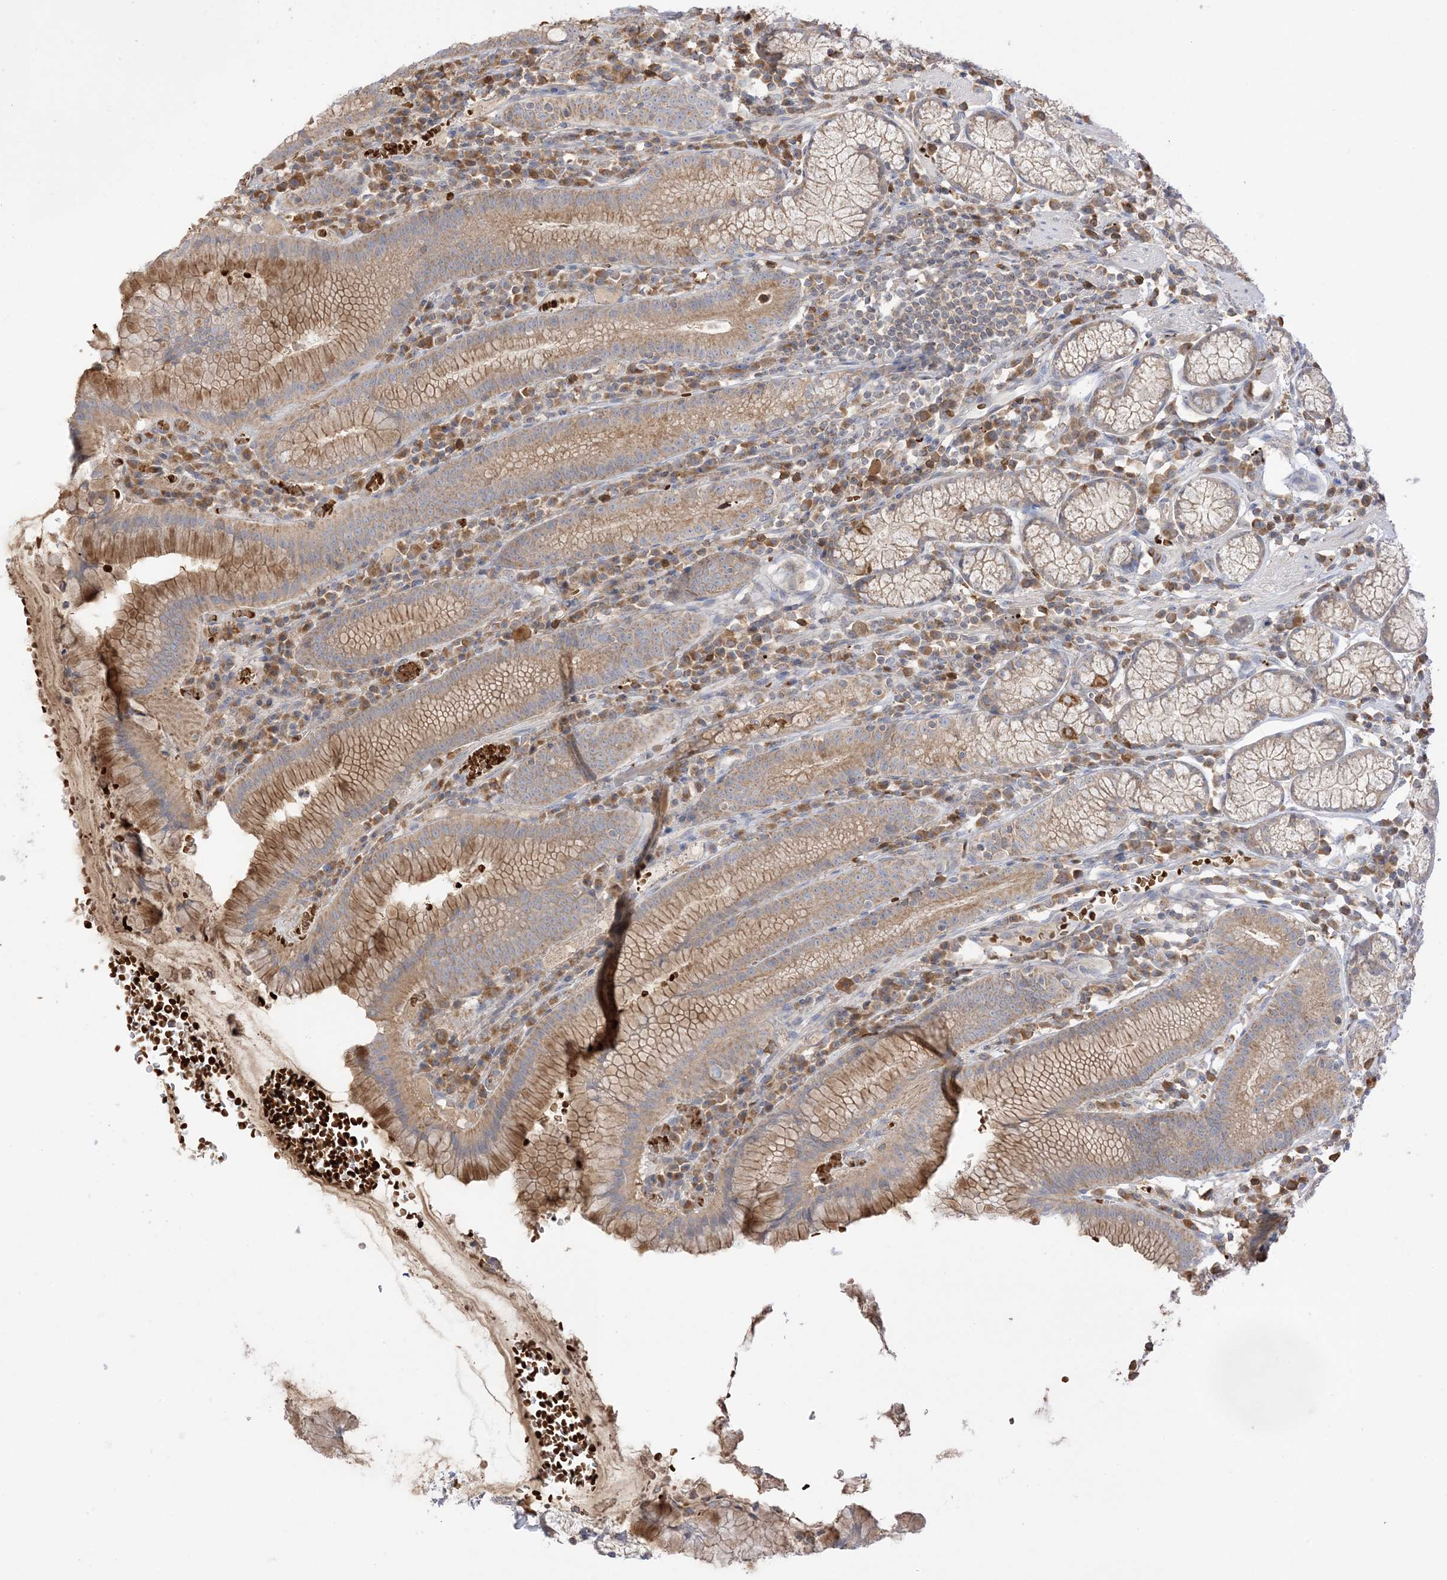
{"staining": {"intensity": "moderate", "quantity": ">75%", "location": "cytoplasmic/membranous"}, "tissue": "stomach", "cell_type": "Glandular cells", "image_type": "normal", "snomed": [{"axis": "morphology", "description": "Normal tissue, NOS"}, {"axis": "topography", "description": "Stomach"}], "caption": "Immunohistochemistry (DAB) staining of normal human stomach reveals moderate cytoplasmic/membranous protein positivity in approximately >75% of glandular cells.", "gene": "NPPC", "patient": {"sex": "male", "age": 55}}